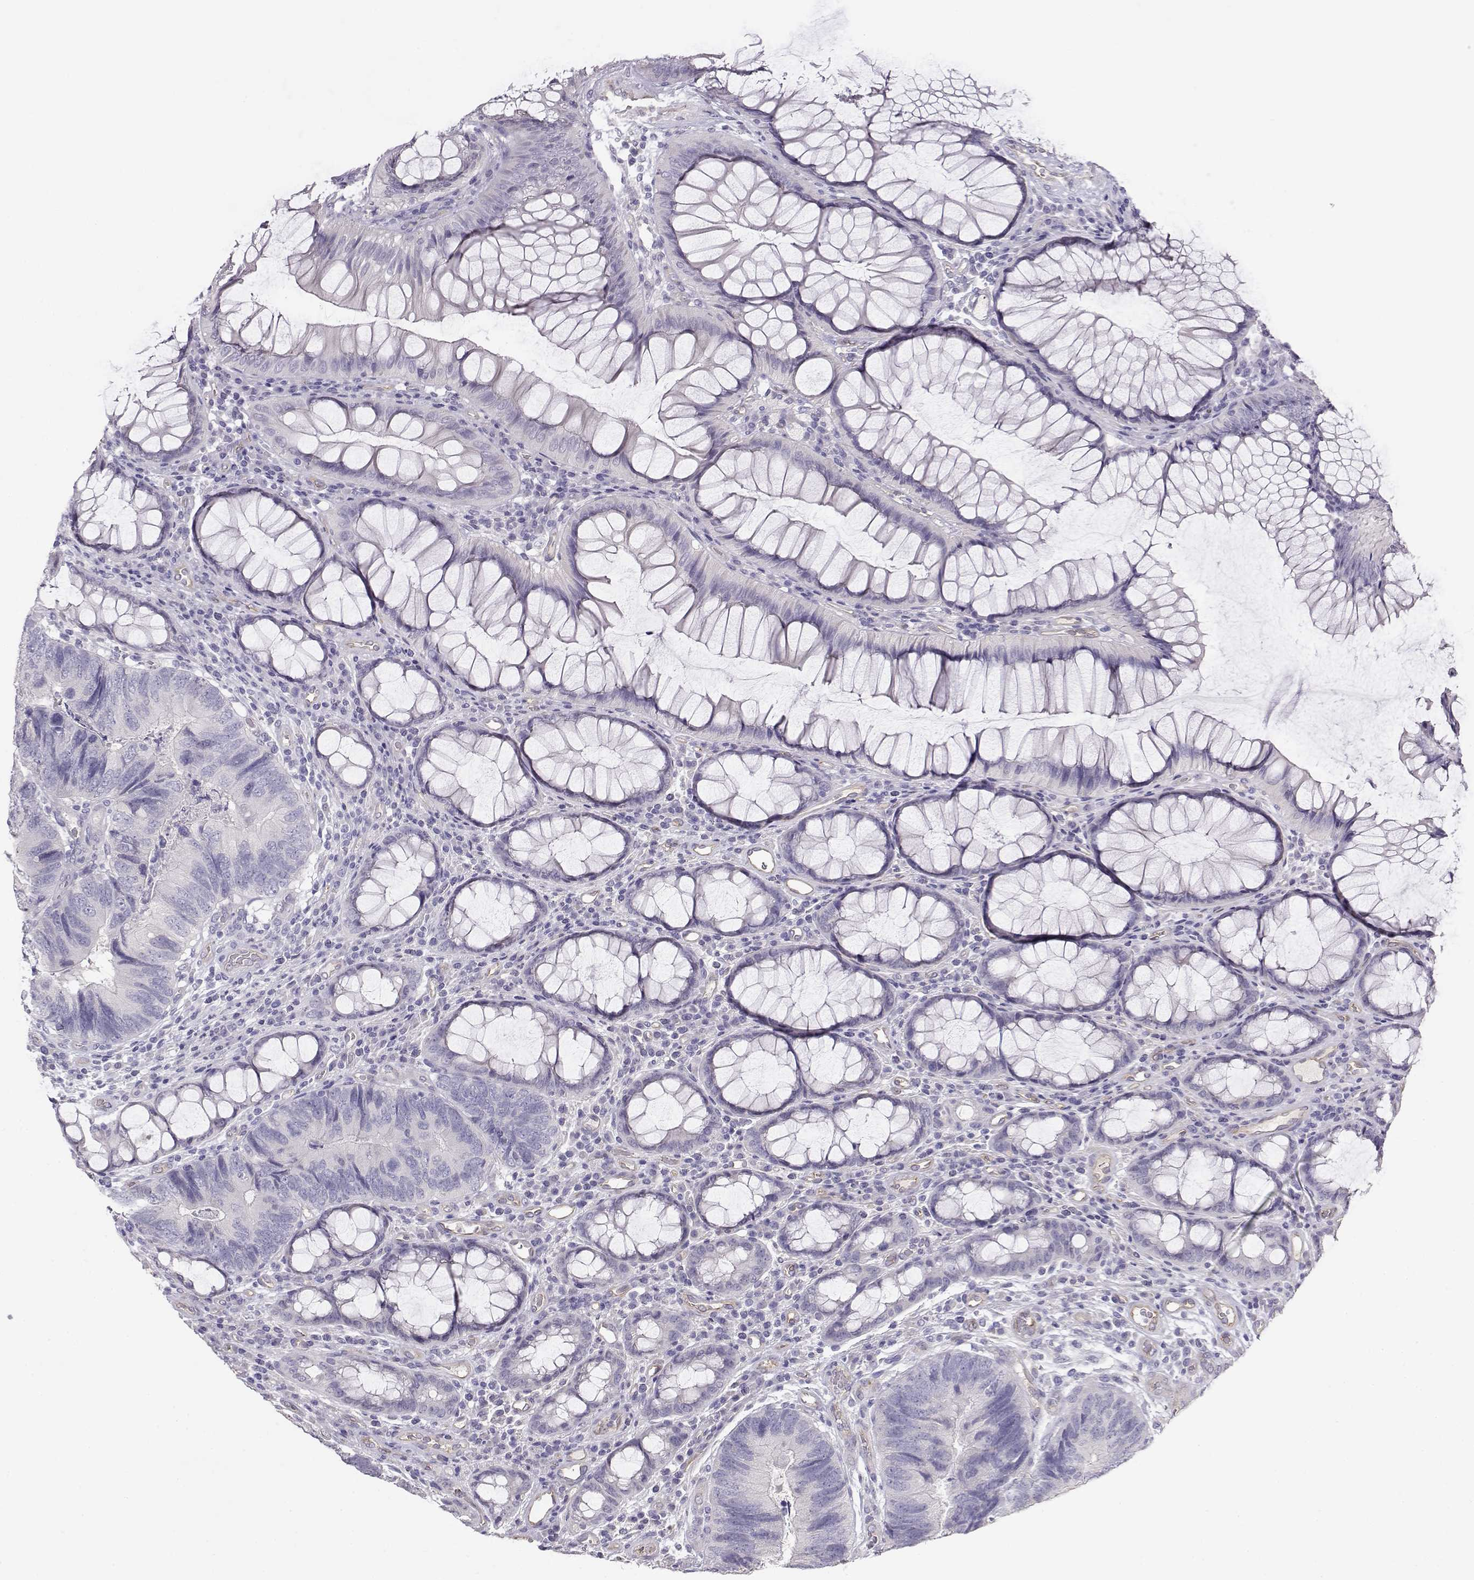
{"staining": {"intensity": "negative", "quantity": "none", "location": "none"}, "tissue": "colorectal cancer", "cell_type": "Tumor cells", "image_type": "cancer", "snomed": [{"axis": "morphology", "description": "Adenocarcinoma, NOS"}, {"axis": "topography", "description": "Colon"}], "caption": "DAB (3,3'-diaminobenzidine) immunohistochemical staining of colorectal adenocarcinoma exhibits no significant expression in tumor cells.", "gene": "ENDOU", "patient": {"sex": "female", "age": 67}}